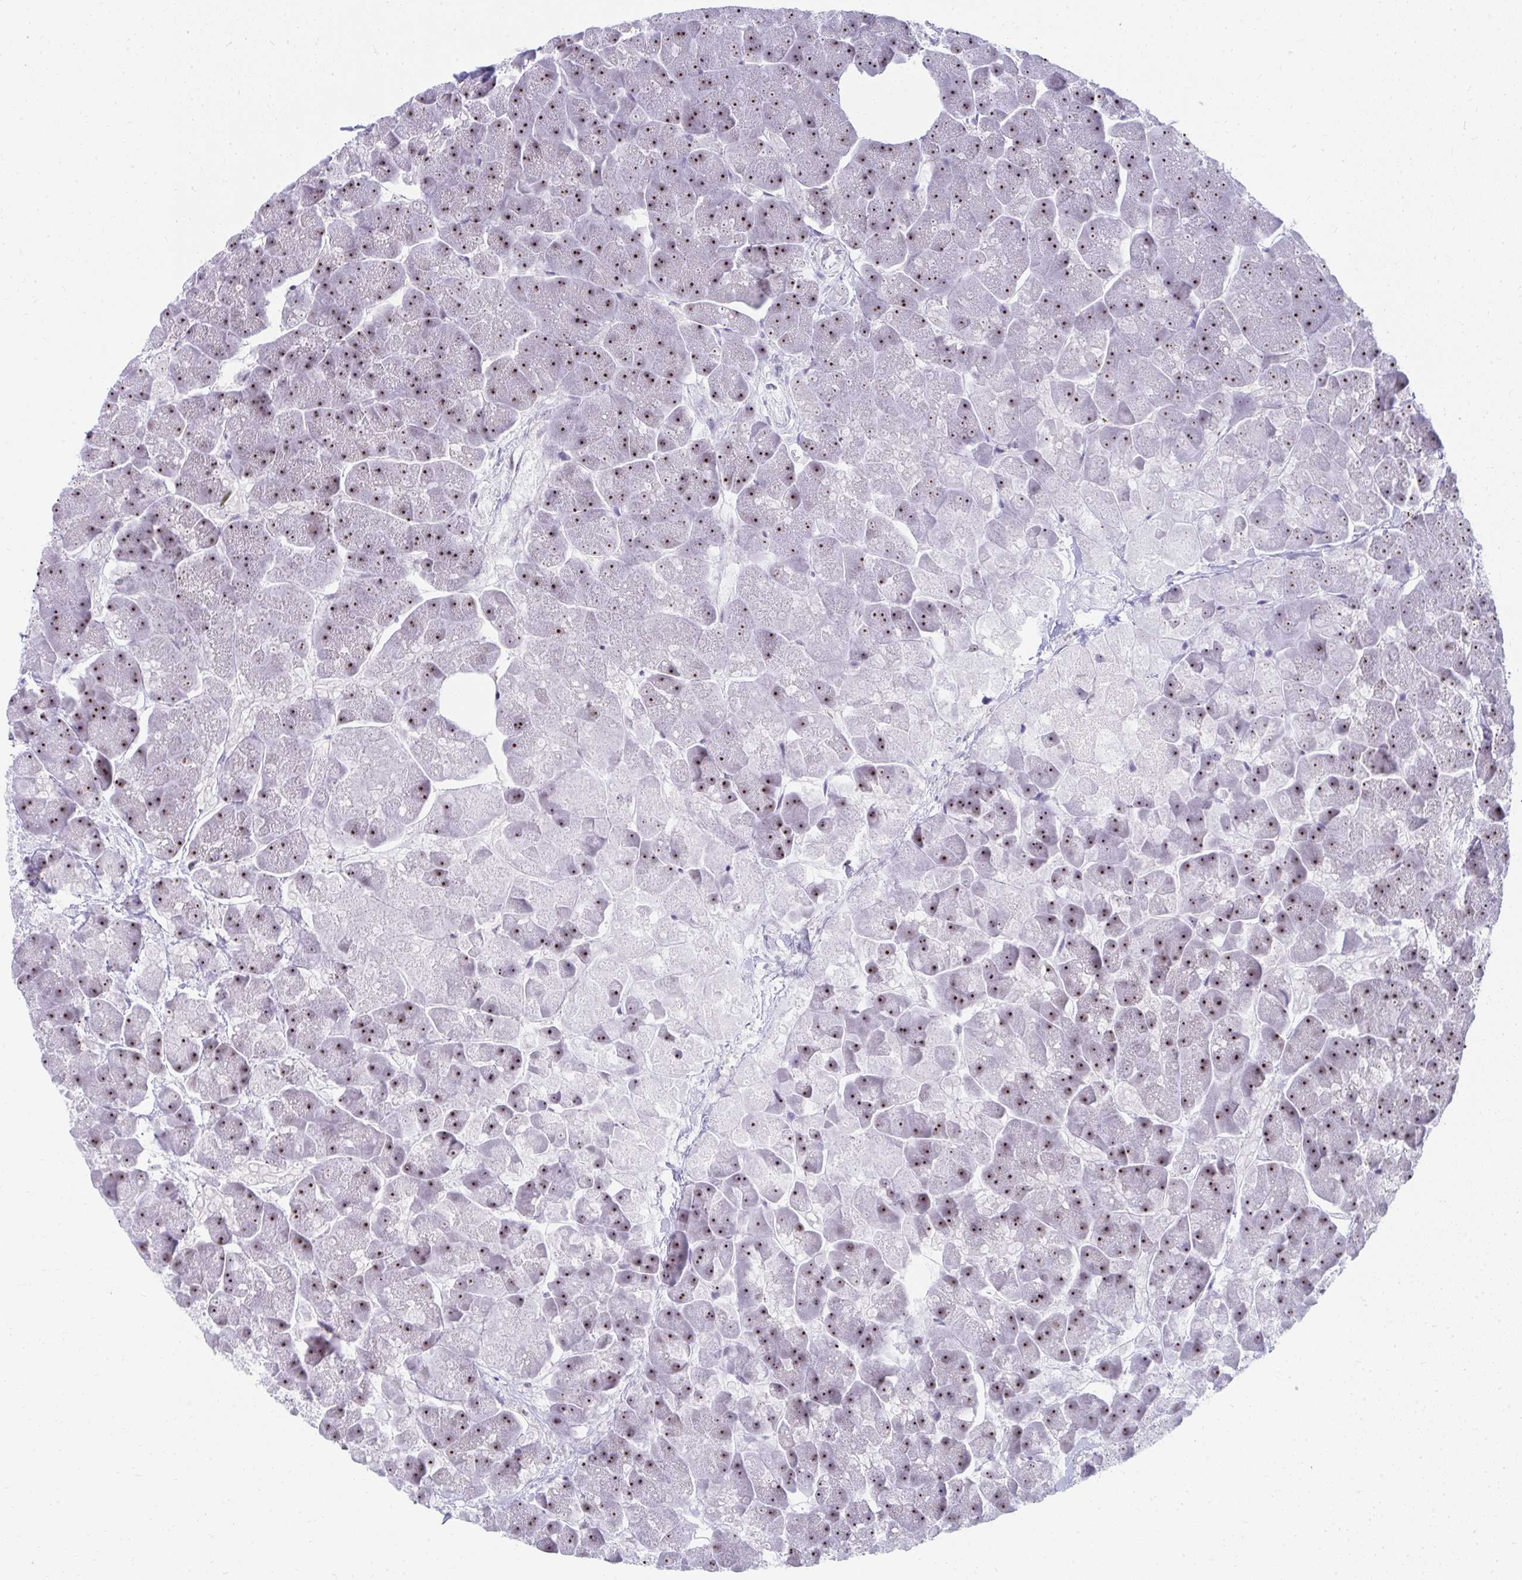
{"staining": {"intensity": "strong", "quantity": "25%-75%", "location": "nuclear"}, "tissue": "pancreas", "cell_type": "Exocrine glandular cells", "image_type": "normal", "snomed": [{"axis": "morphology", "description": "Normal tissue, NOS"}, {"axis": "topography", "description": "Pancreas"}, {"axis": "topography", "description": "Peripheral nerve tissue"}], "caption": "IHC (DAB) staining of unremarkable pancreas shows strong nuclear protein positivity in approximately 25%-75% of exocrine glandular cells.", "gene": "HIRA", "patient": {"sex": "male", "age": 54}}